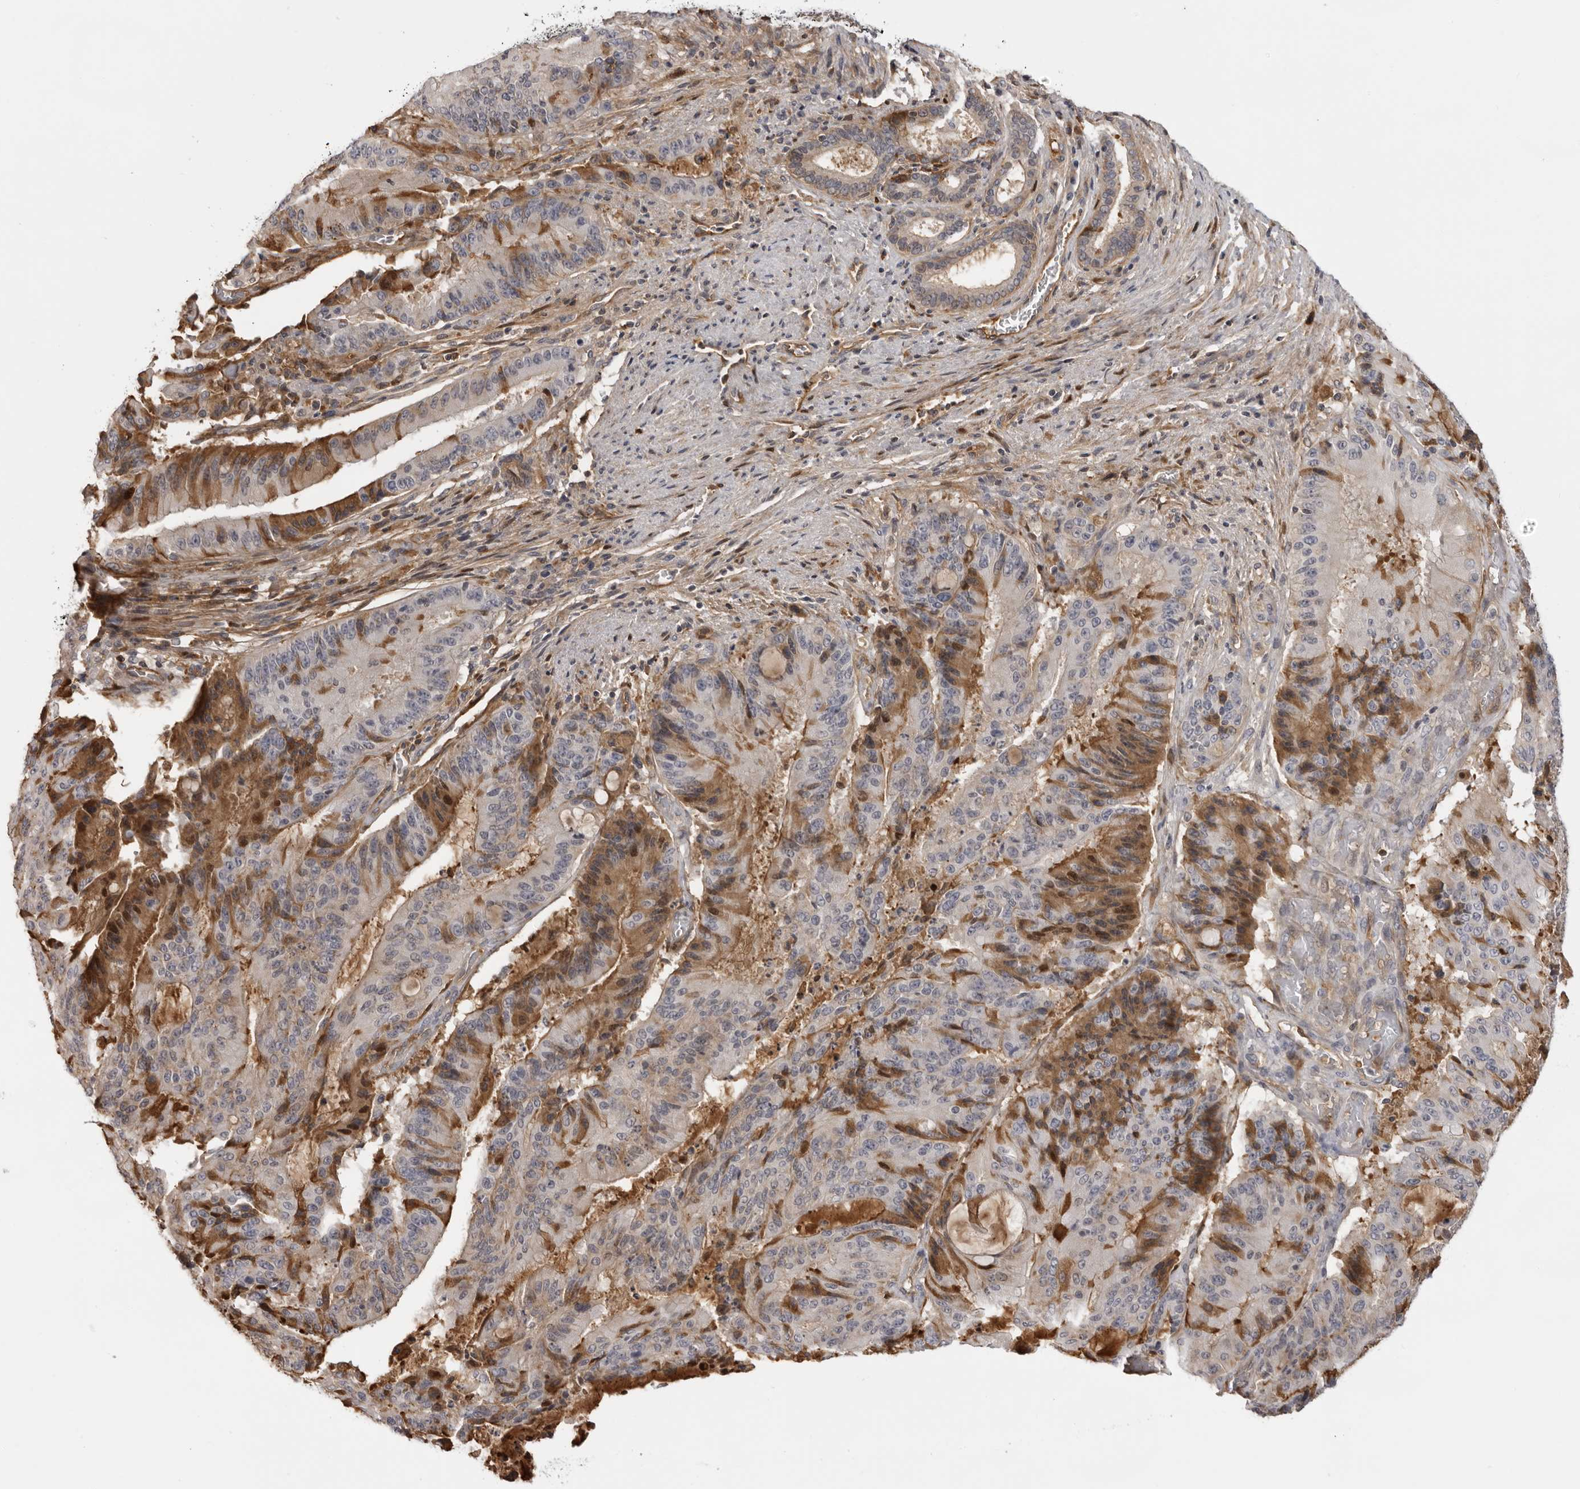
{"staining": {"intensity": "moderate", "quantity": "<25%", "location": "cytoplasmic/membranous"}, "tissue": "liver cancer", "cell_type": "Tumor cells", "image_type": "cancer", "snomed": [{"axis": "morphology", "description": "Normal tissue, NOS"}, {"axis": "morphology", "description": "Cholangiocarcinoma"}, {"axis": "topography", "description": "Liver"}, {"axis": "topography", "description": "Peripheral nerve tissue"}], "caption": "Tumor cells show low levels of moderate cytoplasmic/membranous staining in approximately <25% of cells in human liver cholangiocarcinoma.", "gene": "PLEKHF2", "patient": {"sex": "female", "age": 73}}